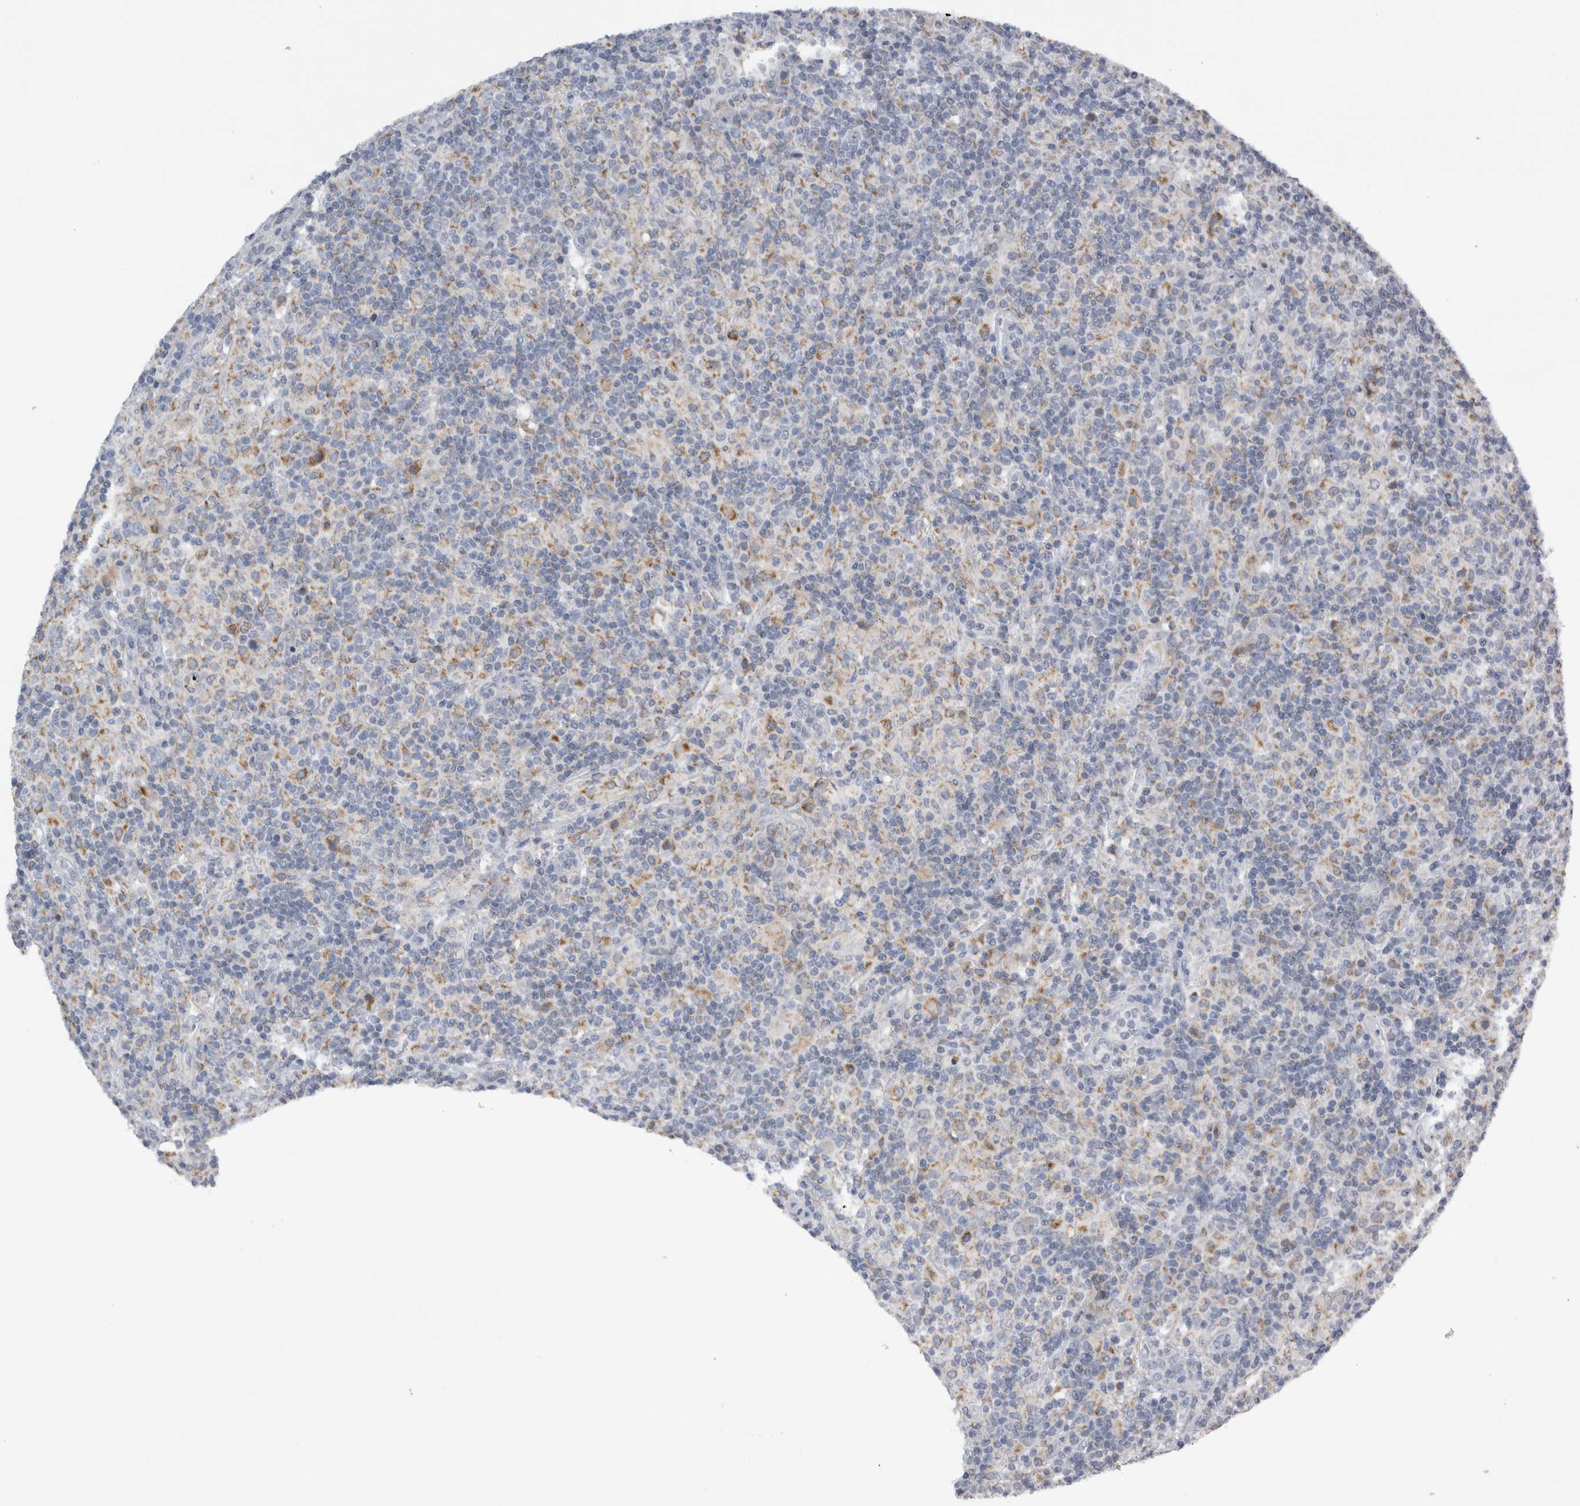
{"staining": {"intensity": "negative", "quantity": "none", "location": "none"}, "tissue": "lymphoma", "cell_type": "Tumor cells", "image_type": "cancer", "snomed": [{"axis": "morphology", "description": "Hodgkin's disease, NOS"}, {"axis": "topography", "description": "Lymph node"}], "caption": "Human Hodgkin's disease stained for a protein using immunohistochemistry reveals no staining in tumor cells.", "gene": "DHRS4", "patient": {"sex": "male", "age": 70}}